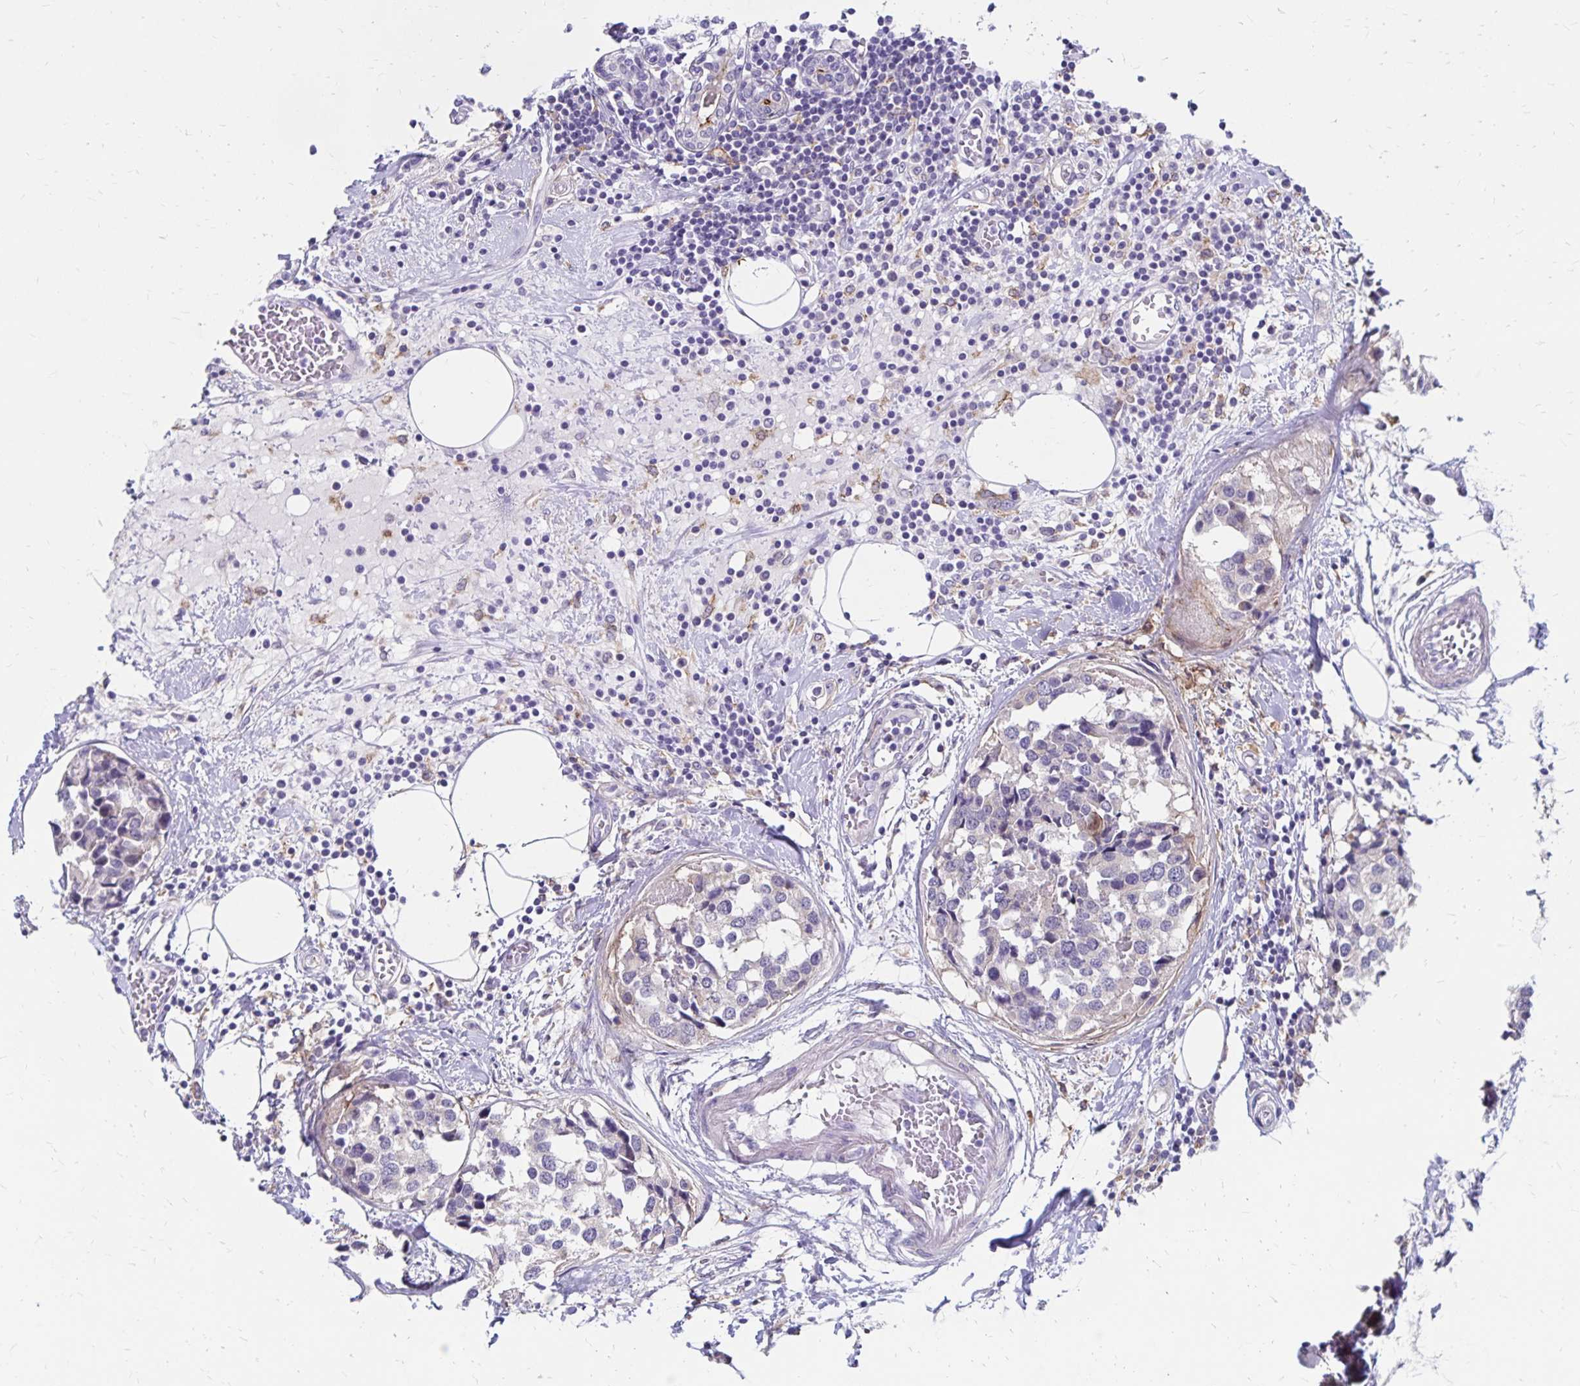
{"staining": {"intensity": "negative", "quantity": "none", "location": "none"}, "tissue": "breast cancer", "cell_type": "Tumor cells", "image_type": "cancer", "snomed": [{"axis": "morphology", "description": "Lobular carcinoma"}, {"axis": "topography", "description": "Breast"}], "caption": "Tumor cells show no significant staining in breast cancer.", "gene": "TNS3", "patient": {"sex": "female", "age": 59}}